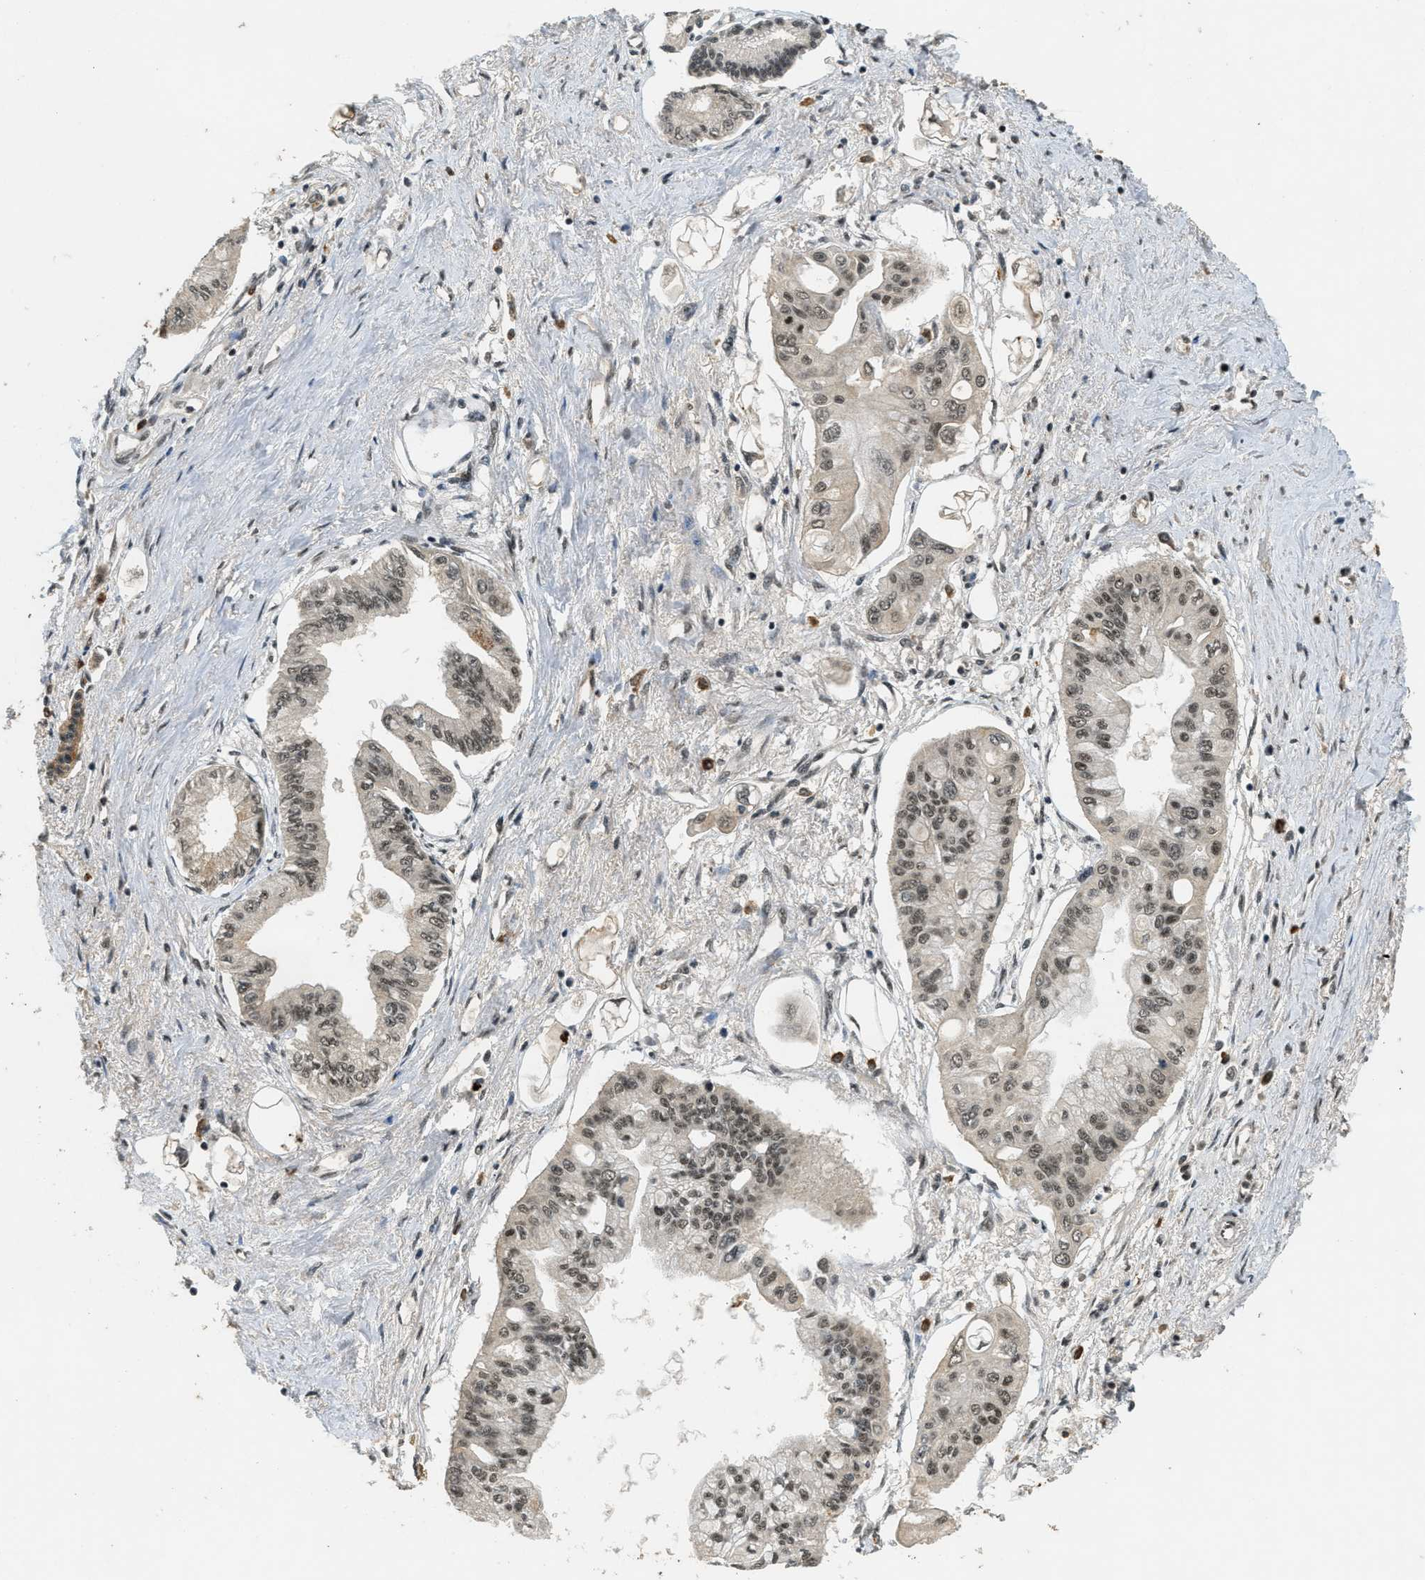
{"staining": {"intensity": "moderate", "quantity": ">75%", "location": "nuclear"}, "tissue": "pancreatic cancer", "cell_type": "Tumor cells", "image_type": "cancer", "snomed": [{"axis": "morphology", "description": "Adenocarcinoma, NOS"}, {"axis": "topography", "description": "Pancreas"}], "caption": "Protein expression analysis of human pancreatic adenocarcinoma reveals moderate nuclear positivity in approximately >75% of tumor cells.", "gene": "ZNF148", "patient": {"sex": "female", "age": 77}}